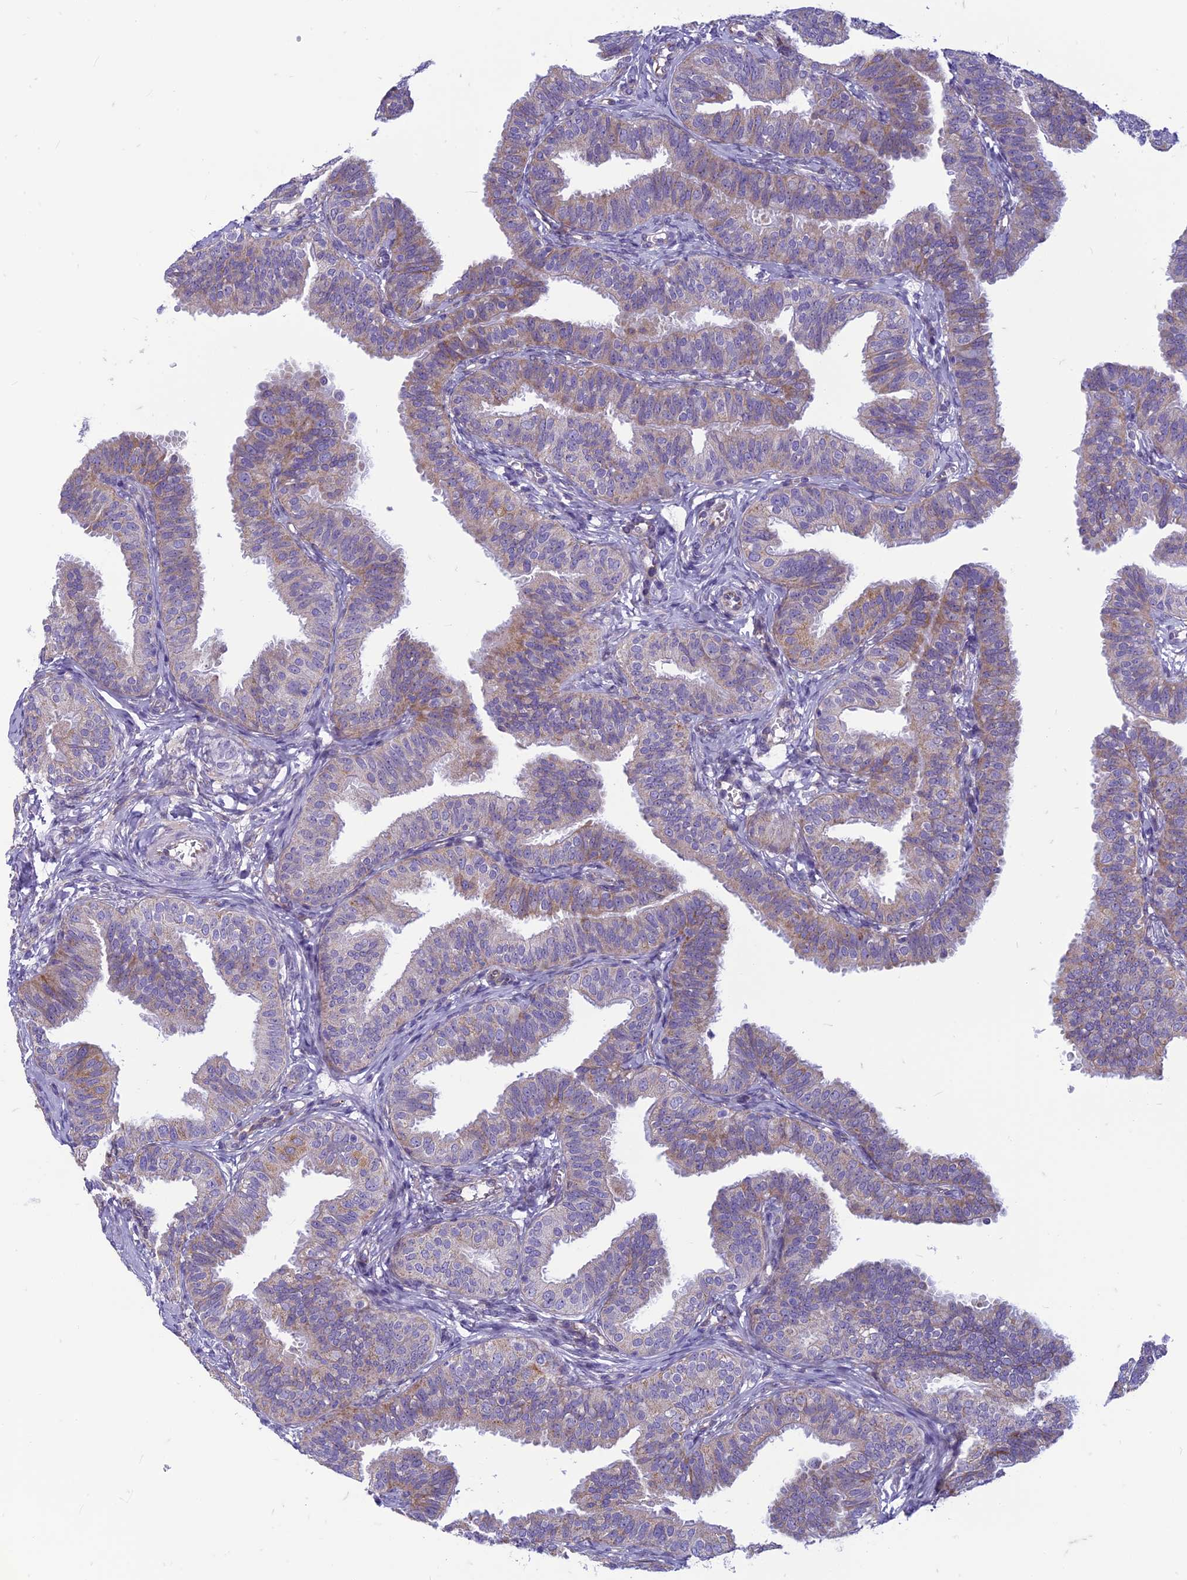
{"staining": {"intensity": "weak", "quantity": "25%-75%", "location": "cytoplasmic/membranous"}, "tissue": "fallopian tube", "cell_type": "Glandular cells", "image_type": "normal", "snomed": [{"axis": "morphology", "description": "Normal tissue, NOS"}, {"axis": "topography", "description": "Fallopian tube"}], "caption": "Glandular cells display weak cytoplasmic/membranous staining in approximately 25%-75% of cells in normal fallopian tube. (DAB (3,3'-diaminobenzidine) IHC, brown staining for protein, blue staining for nuclei).", "gene": "CENATAC", "patient": {"sex": "female", "age": 35}}